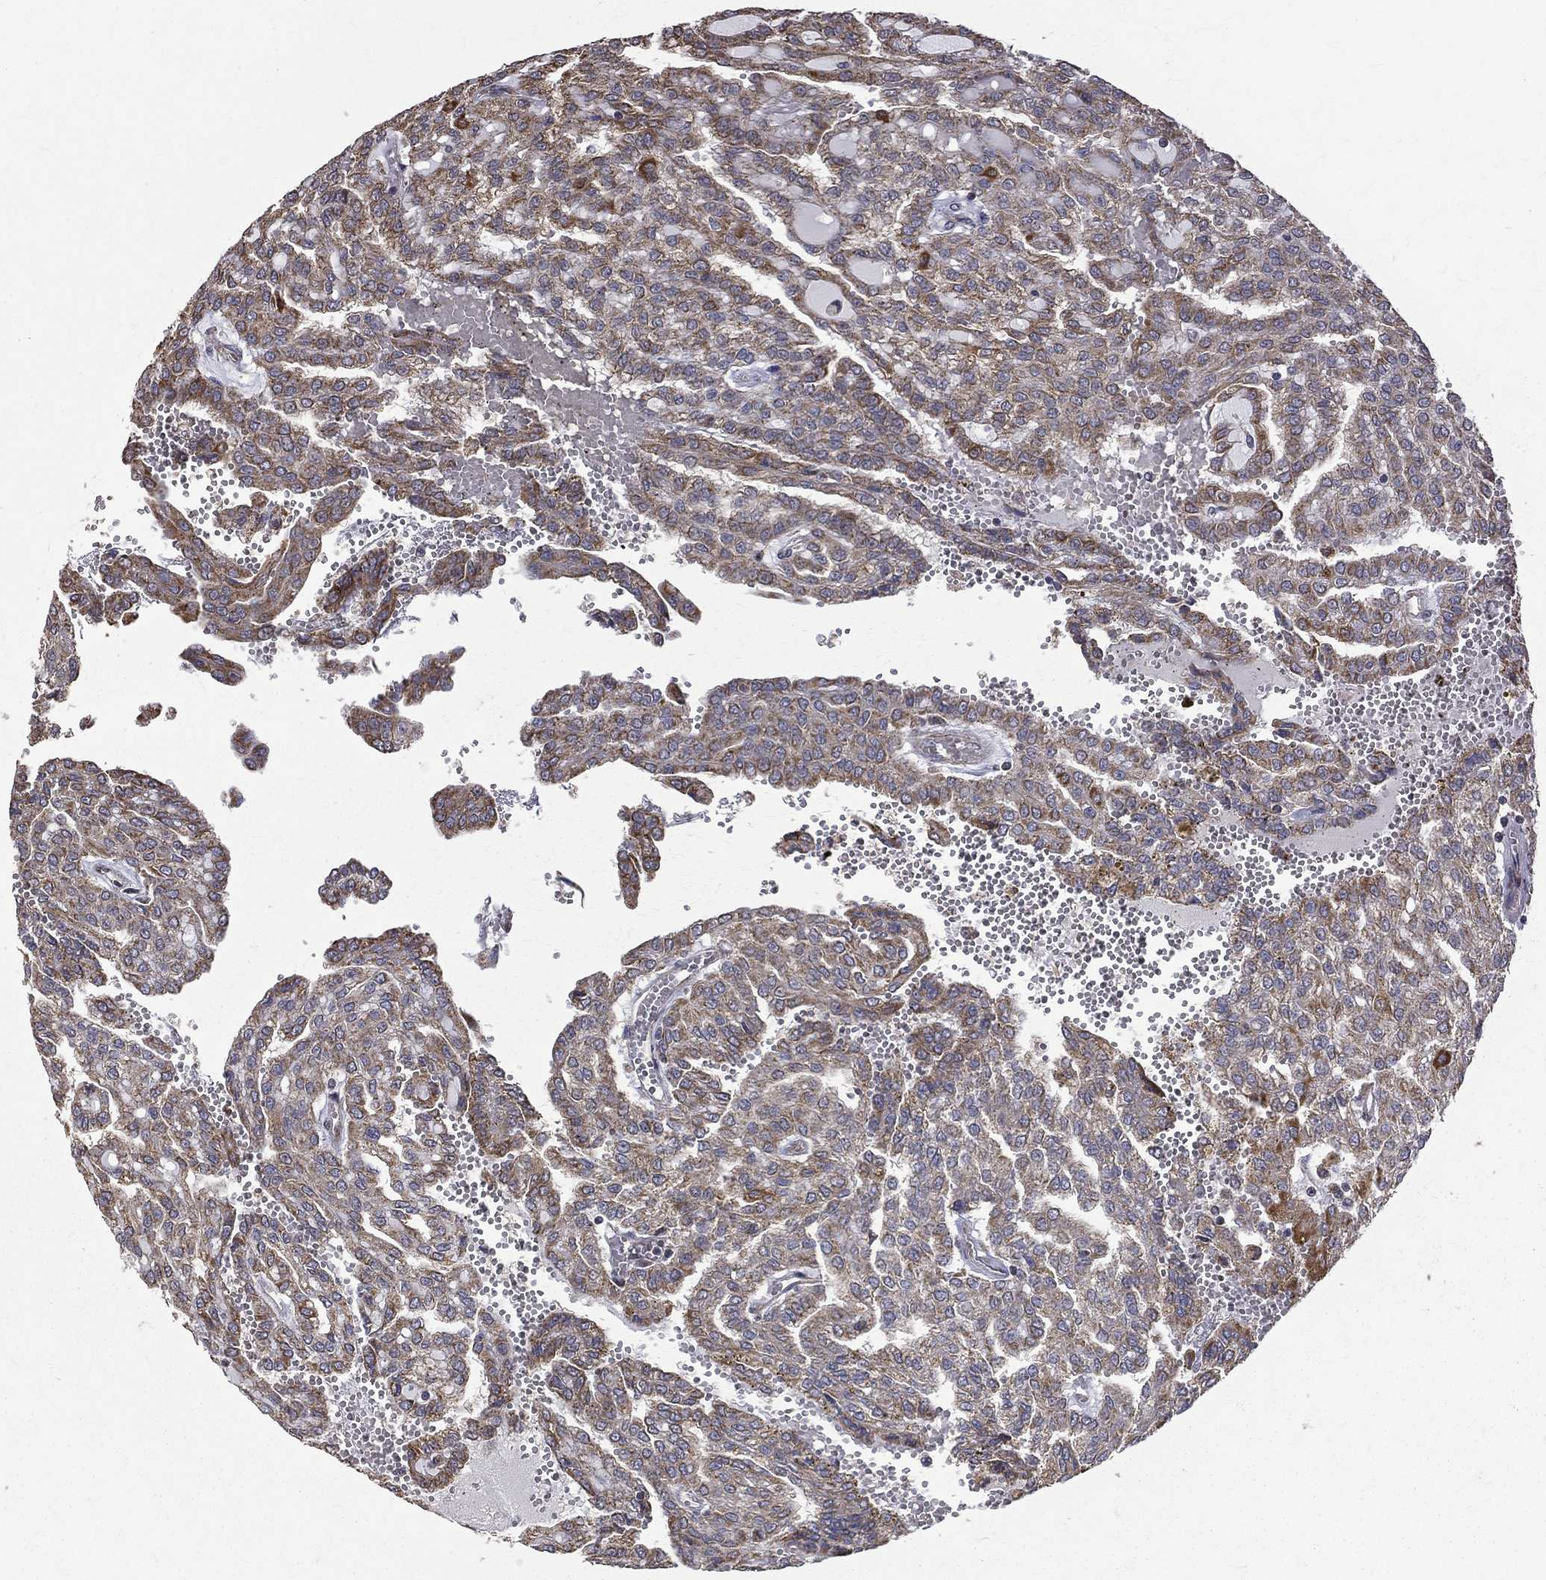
{"staining": {"intensity": "moderate", "quantity": "<25%", "location": "cytoplasmic/membranous"}, "tissue": "renal cancer", "cell_type": "Tumor cells", "image_type": "cancer", "snomed": [{"axis": "morphology", "description": "Adenocarcinoma, NOS"}, {"axis": "topography", "description": "Kidney"}], "caption": "Tumor cells reveal low levels of moderate cytoplasmic/membranous positivity in approximately <25% of cells in renal cancer.", "gene": "RPGR", "patient": {"sex": "male", "age": 63}}